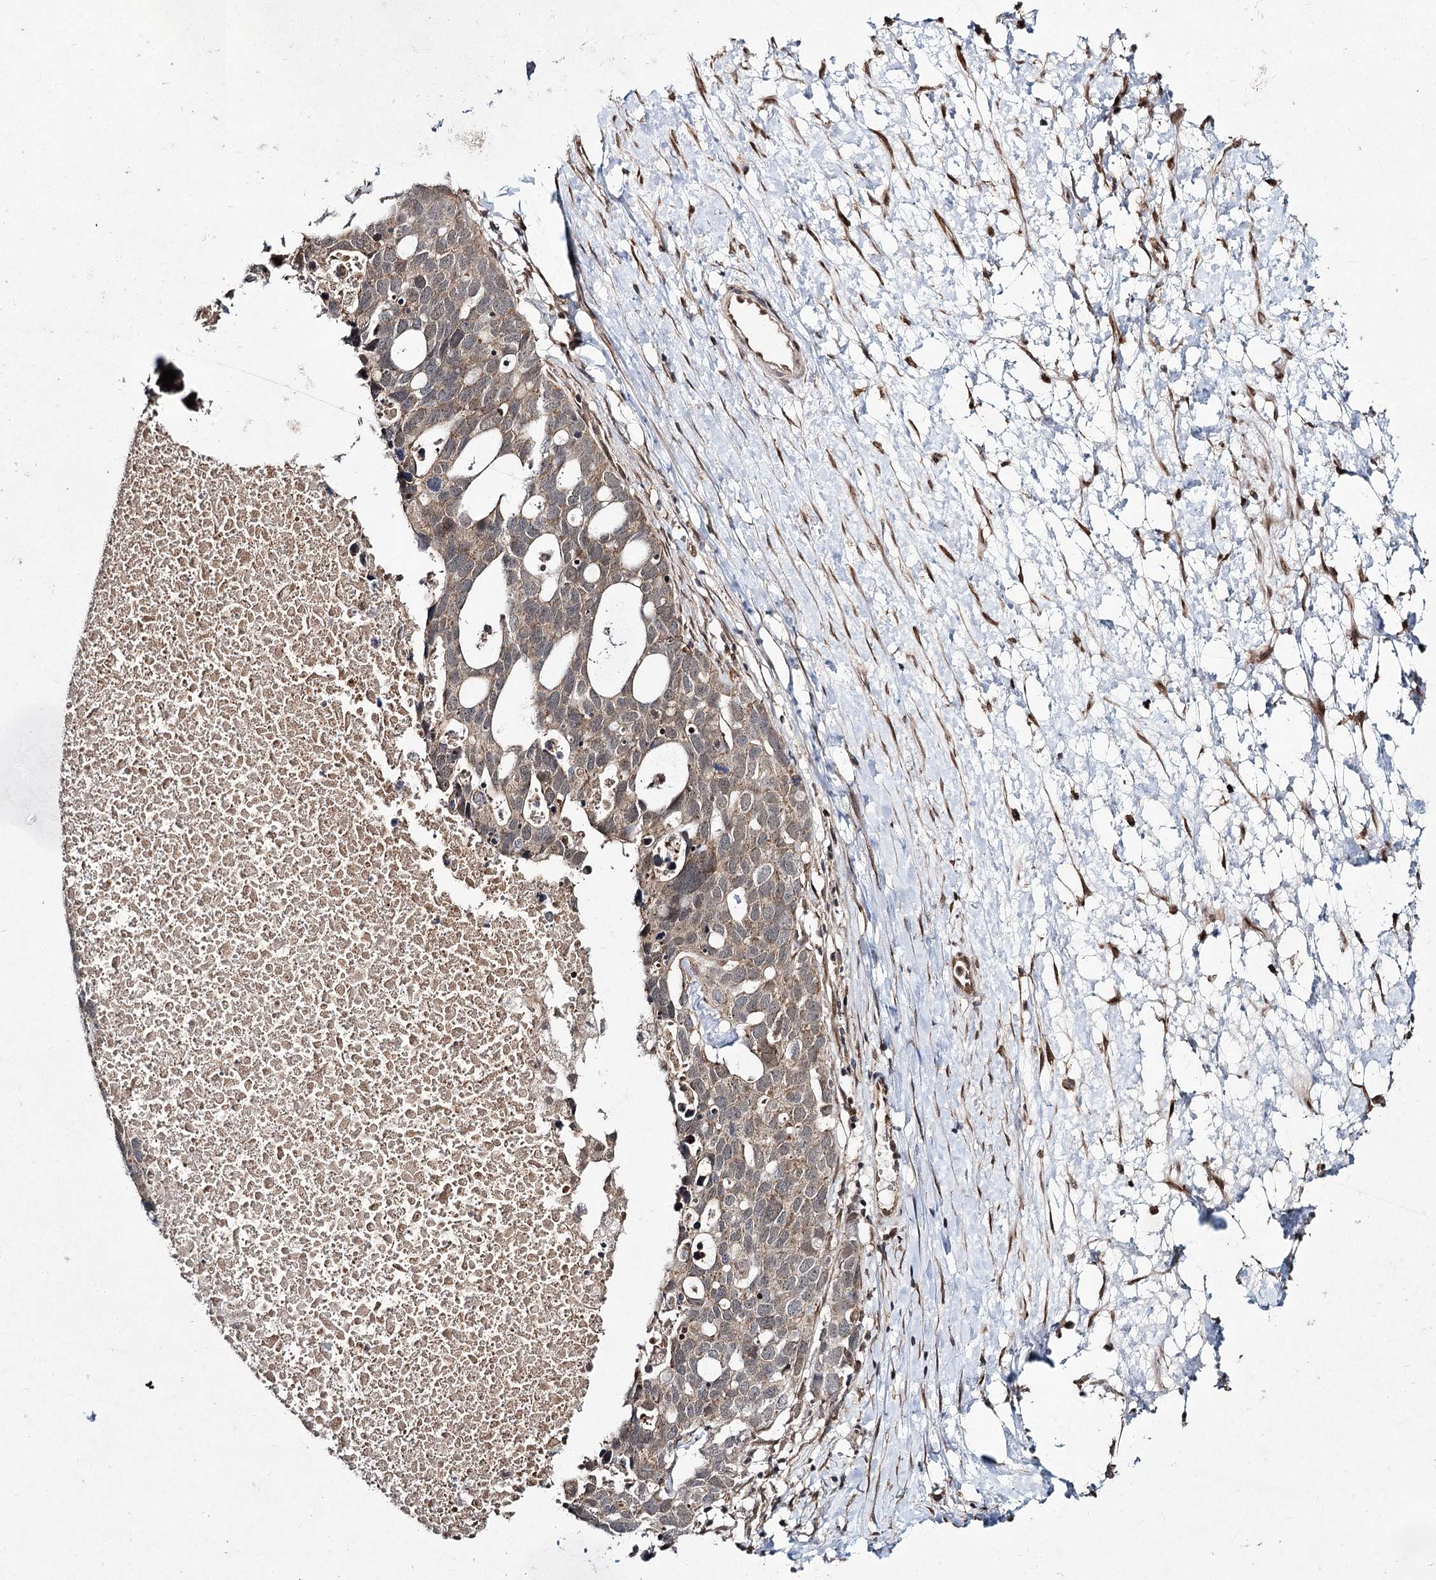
{"staining": {"intensity": "weak", "quantity": ">75%", "location": "cytoplasmic/membranous"}, "tissue": "ovarian cancer", "cell_type": "Tumor cells", "image_type": "cancer", "snomed": [{"axis": "morphology", "description": "Cystadenocarcinoma, serous, NOS"}, {"axis": "topography", "description": "Ovary"}], "caption": "Protein staining of ovarian serous cystadenocarcinoma tissue demonstrates weak cytoplasmic/membranous positivity in about >75% of tumor cells.", "gene": "TRNT1", "patient": {"sex": "female", "age": 54}}